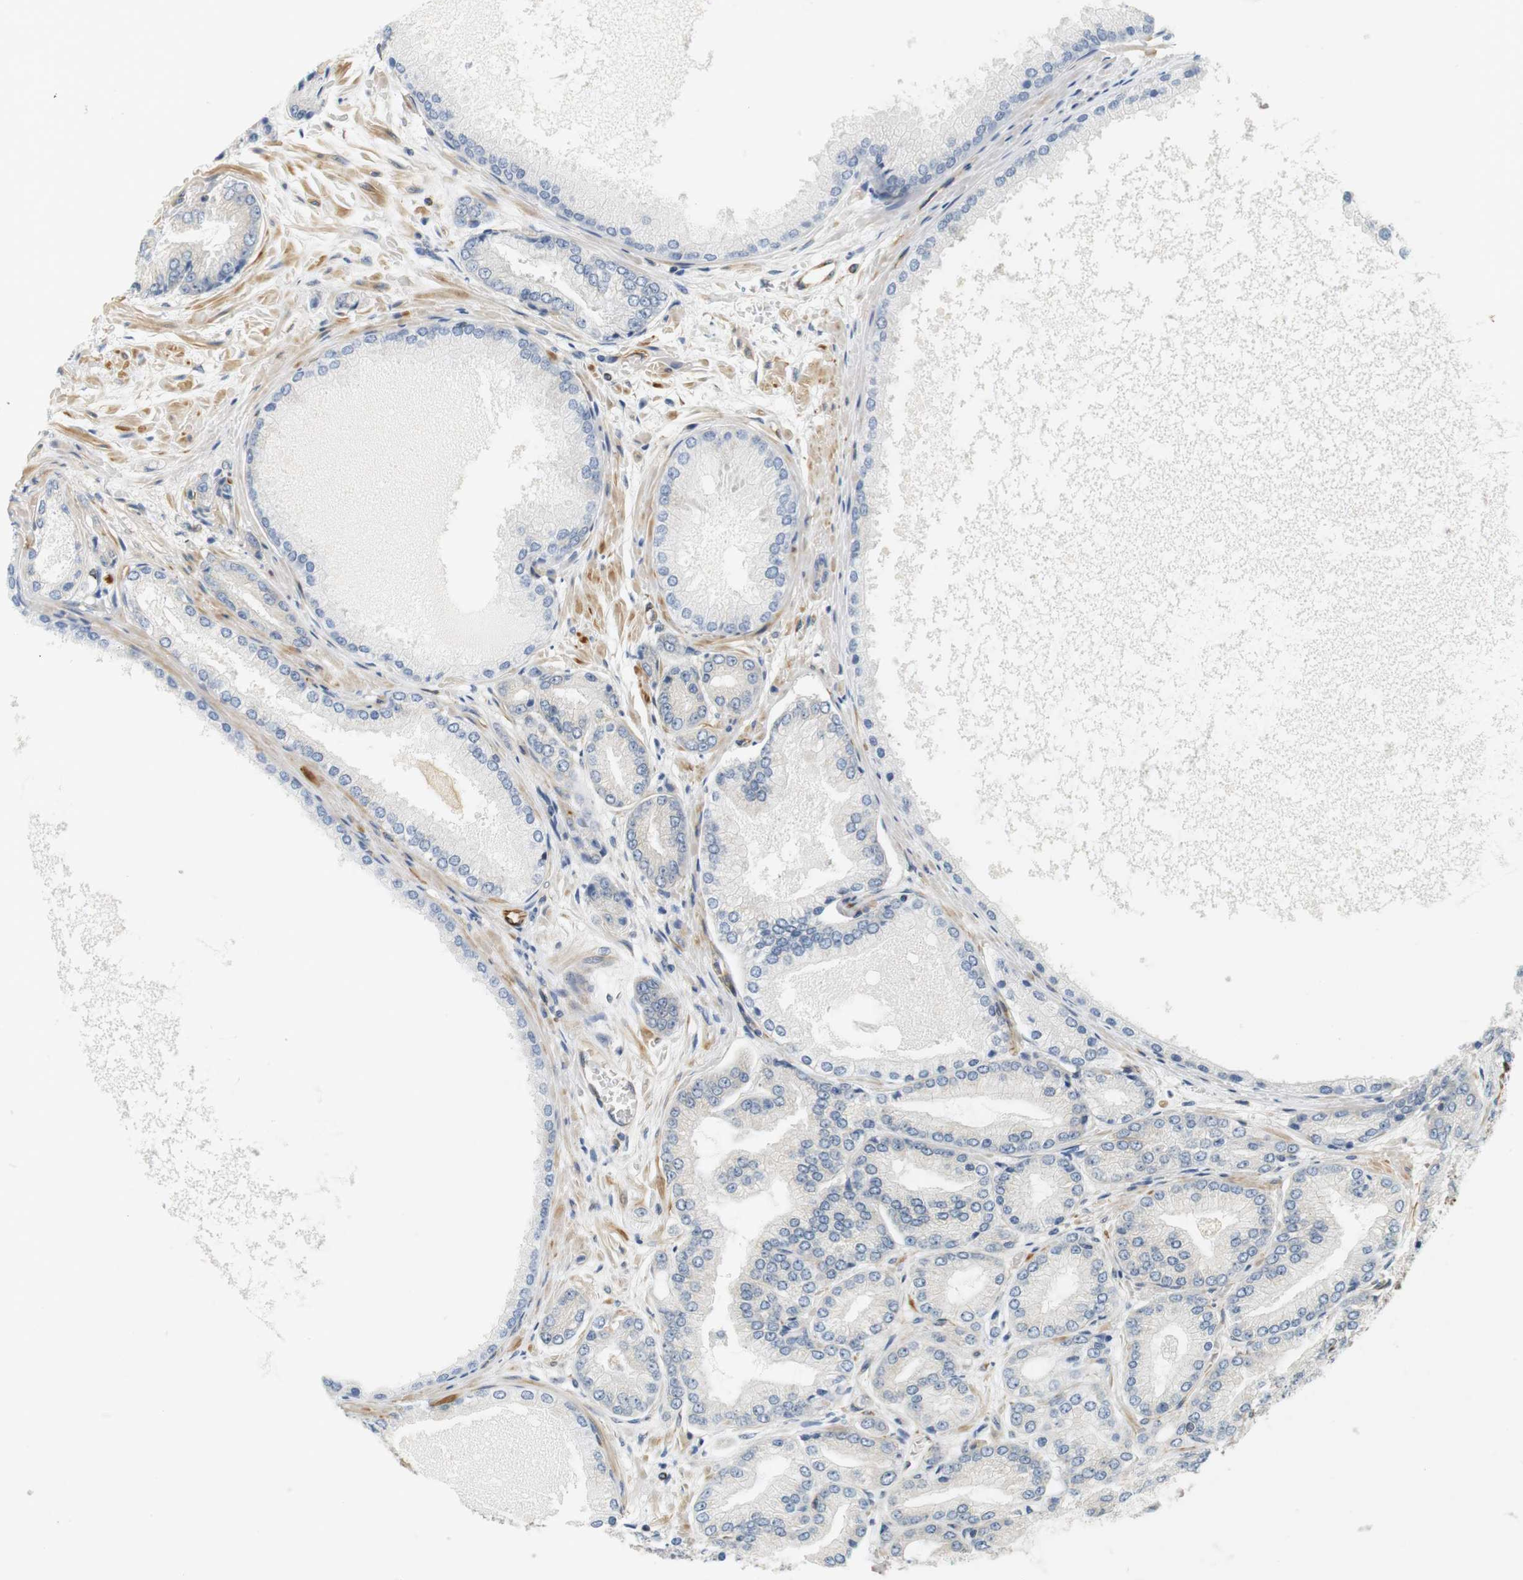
{"staining": {"intensity": "negative", "quantity": "none", "location": "none"}, "tissue": "prostate cancer", "cell_type": "Tumor cells", "image_type": "cancer", "snomed": [{"axis": "morphology", "description": "Adenocarcinoma, High grade"}, {"axis": "topography", "description": "Prostate"}], "caption": "Immunohistochemical staining of prostate cancer (high-grade adenocarcinoma) demonstrates no significant expression in tumor cells. (DAB immunohistochemistry, high magnification).", "gene": "CYTH3", "patient": {"sex": "male", "age": 59}}